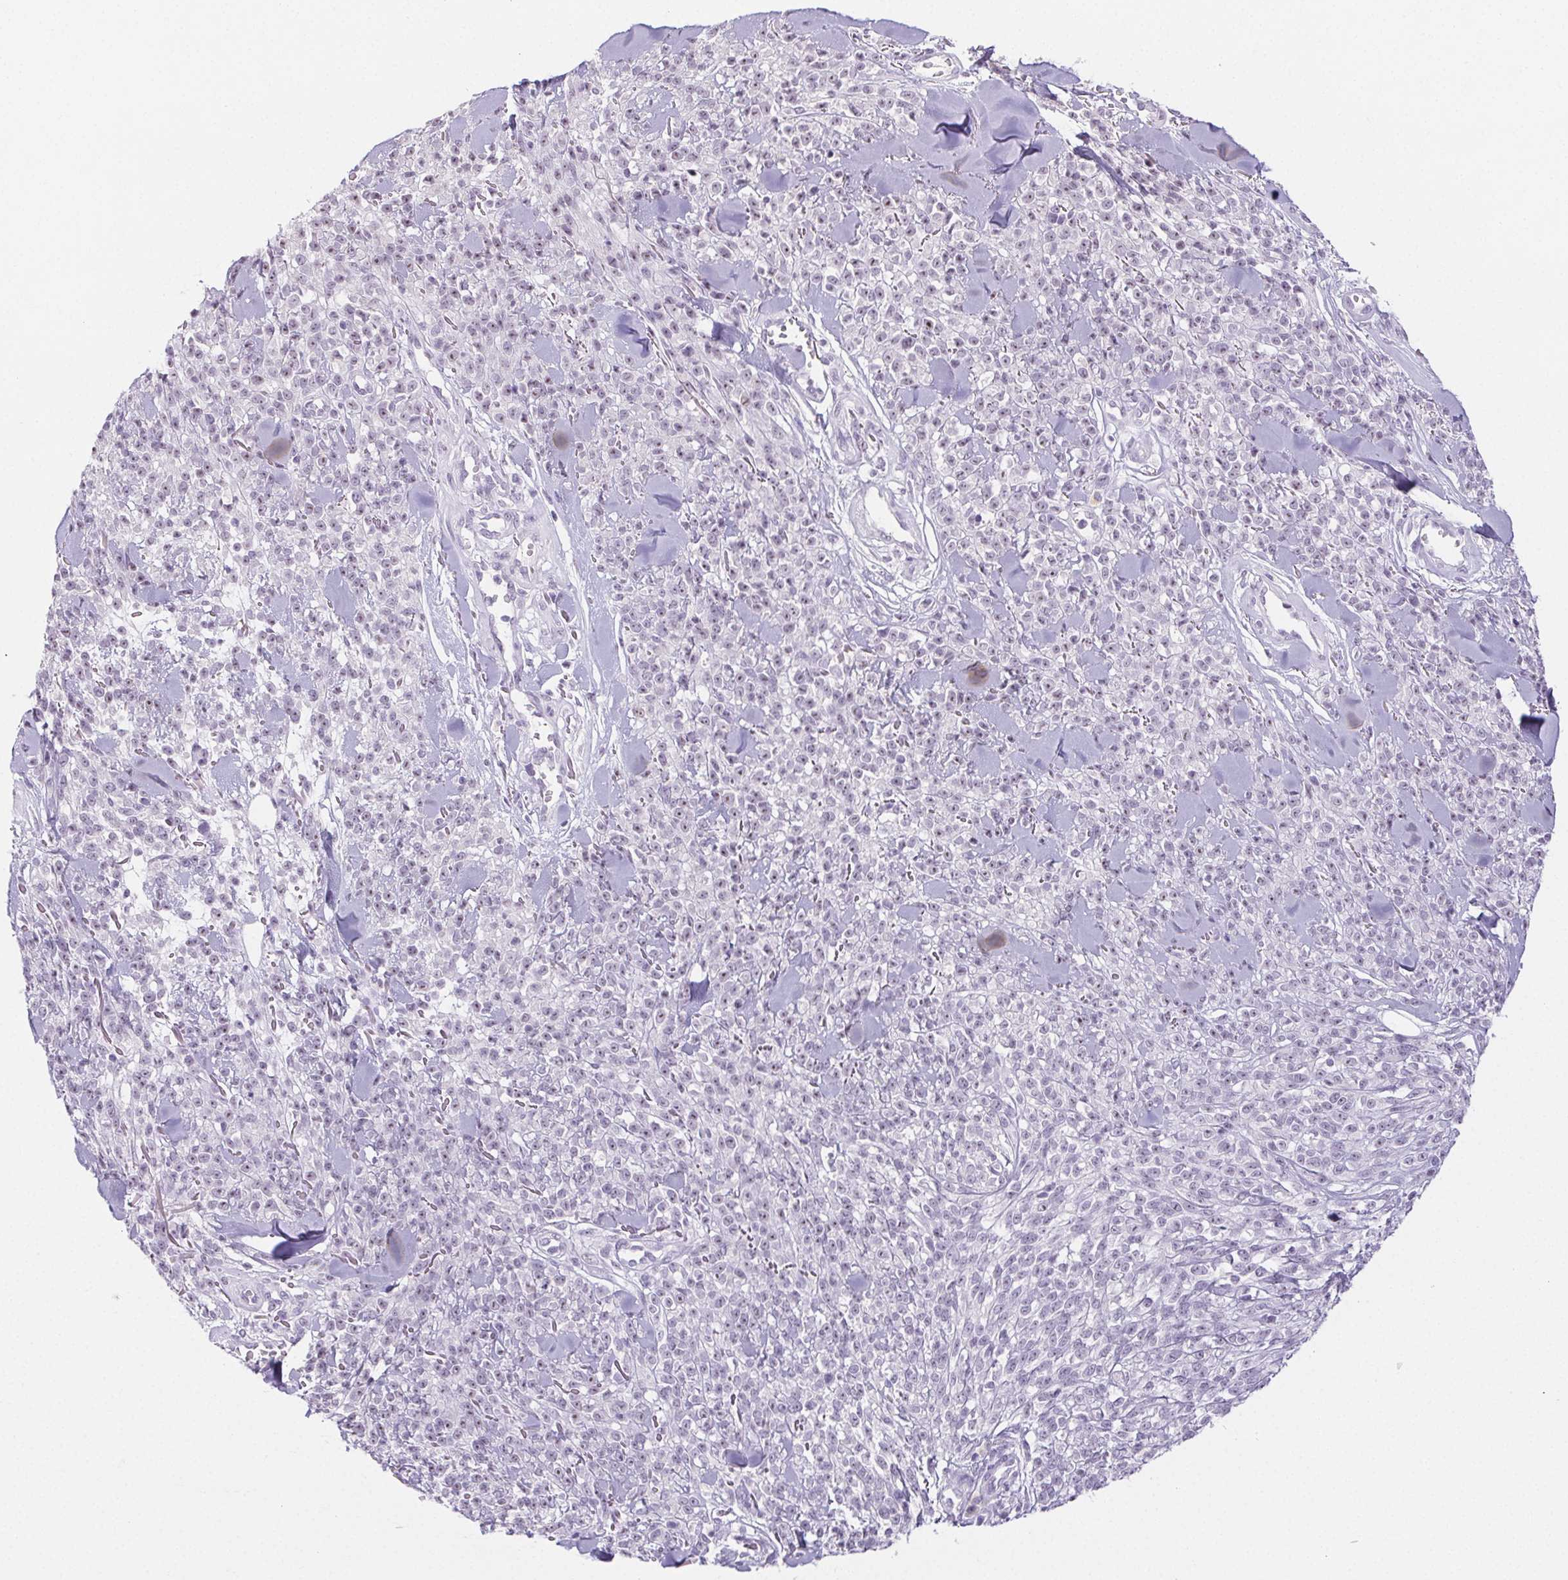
{"staining": {"intensity": "negative", "quantity": "none", "location": "none"}, "tissue": "melanoma", "cell_type": "Tumor cells", "image_type": "cancer", "snomed": [{"axis": "morphology", "description": "Malignant melanoma, NOS"}, {"axis": "topography", "description": "Skin"}, {"axis": "topography", "description": "Skin of trunk"}], "caption": "Immunohistochemical staining of human malignant melanoma shows no significant positivity in tumor cells.", "gene": "ST8SIA3", "patient": {"sex": "male", "age": 74}}